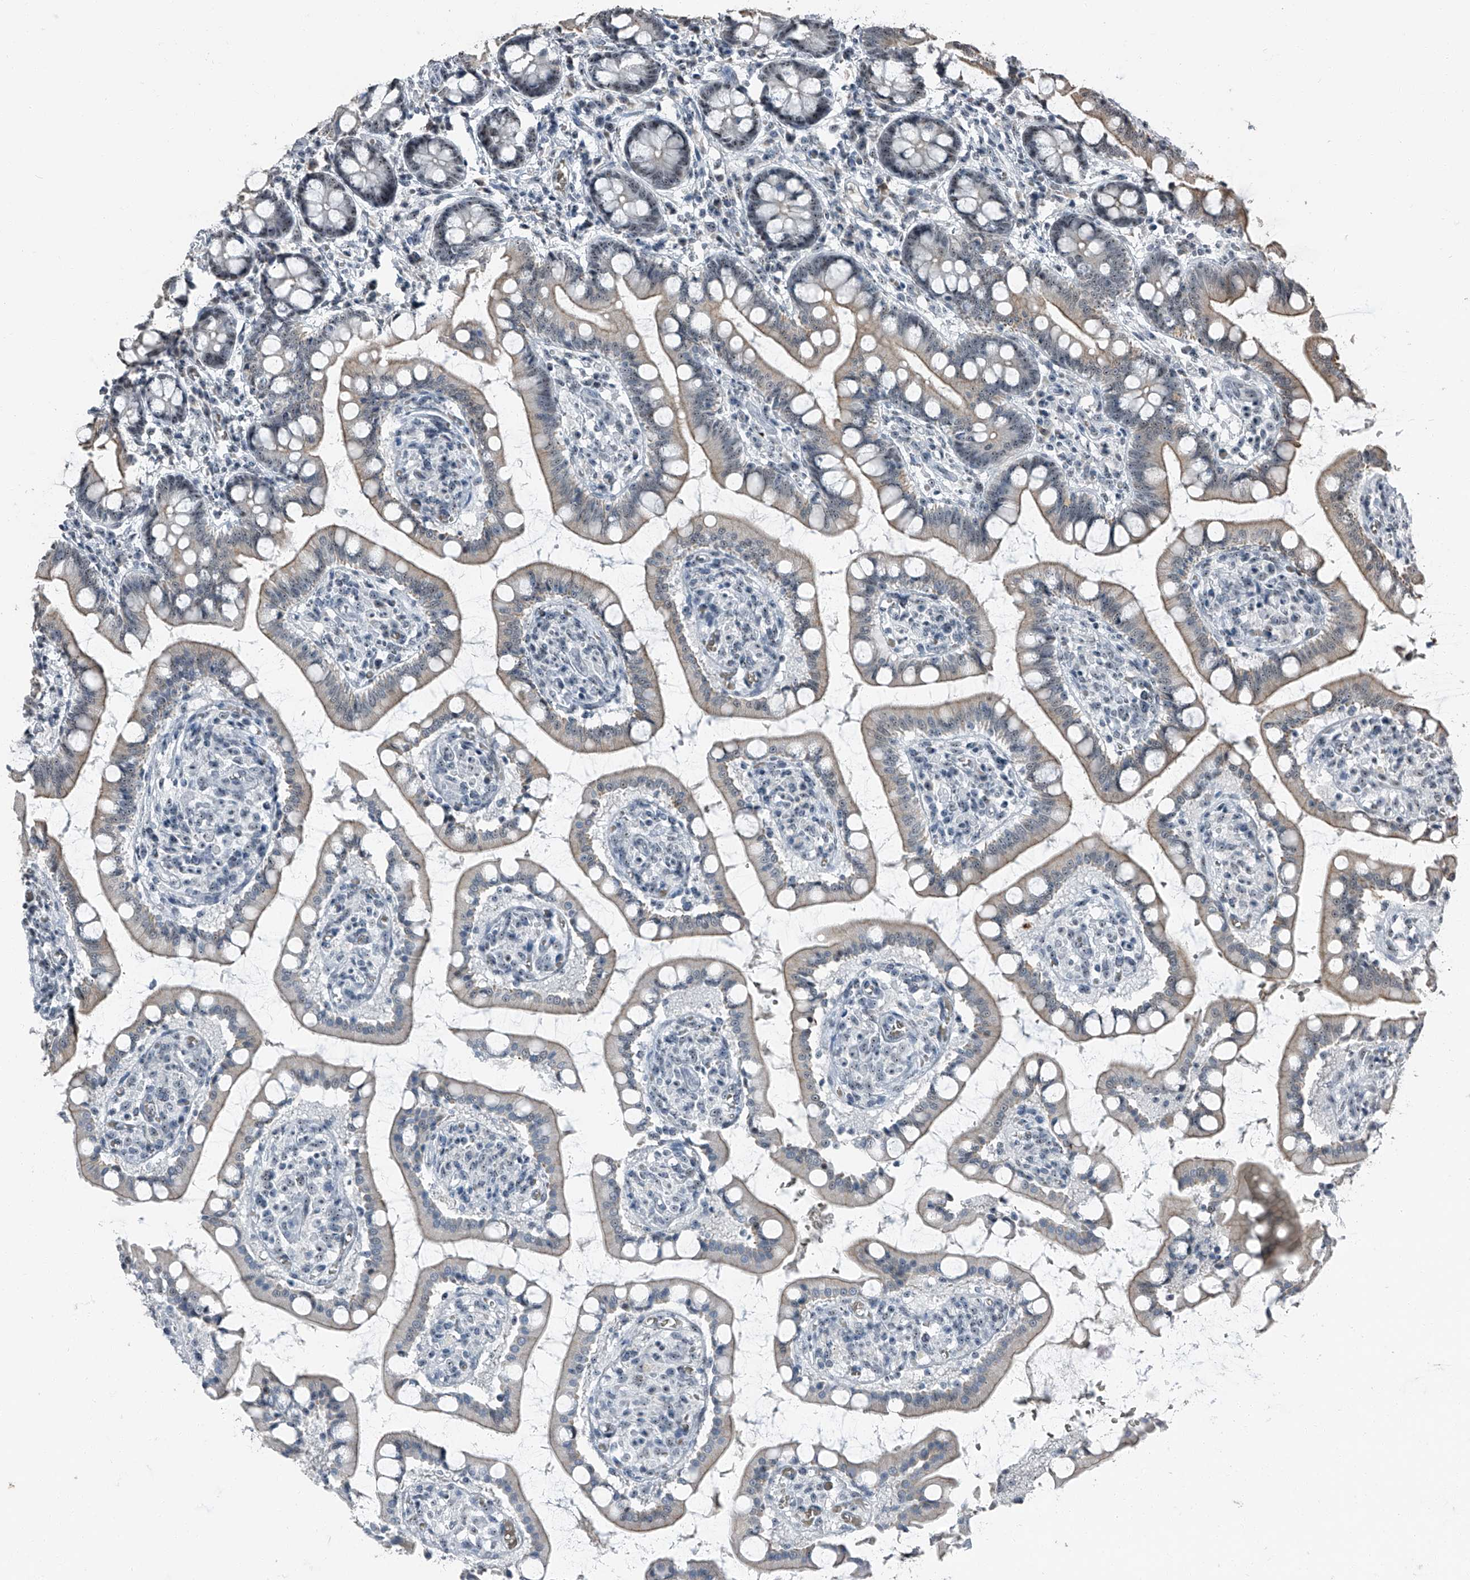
{"staining": {"intensity": "moderate", "quantity": ">75%", "location": "cytoplasmic/membranous,nuclear"}, "tissue": "small intestine", "cell_type": "Glandular cells", "image_type": "normal", "snomed": [{"axis": "morphology", "description": "Normal tissue, NOS"}, {"axis": "topography", "description": "Small intestine"}], "caption": "Protein analysis of unremarkable small intestine demonstrates moderate cytoplasmic/membranous,nuclear positivity in approximately >75% of glandular cells.", "gene": "TCOF1", "patient": {"sex": "male", "age": 52}}